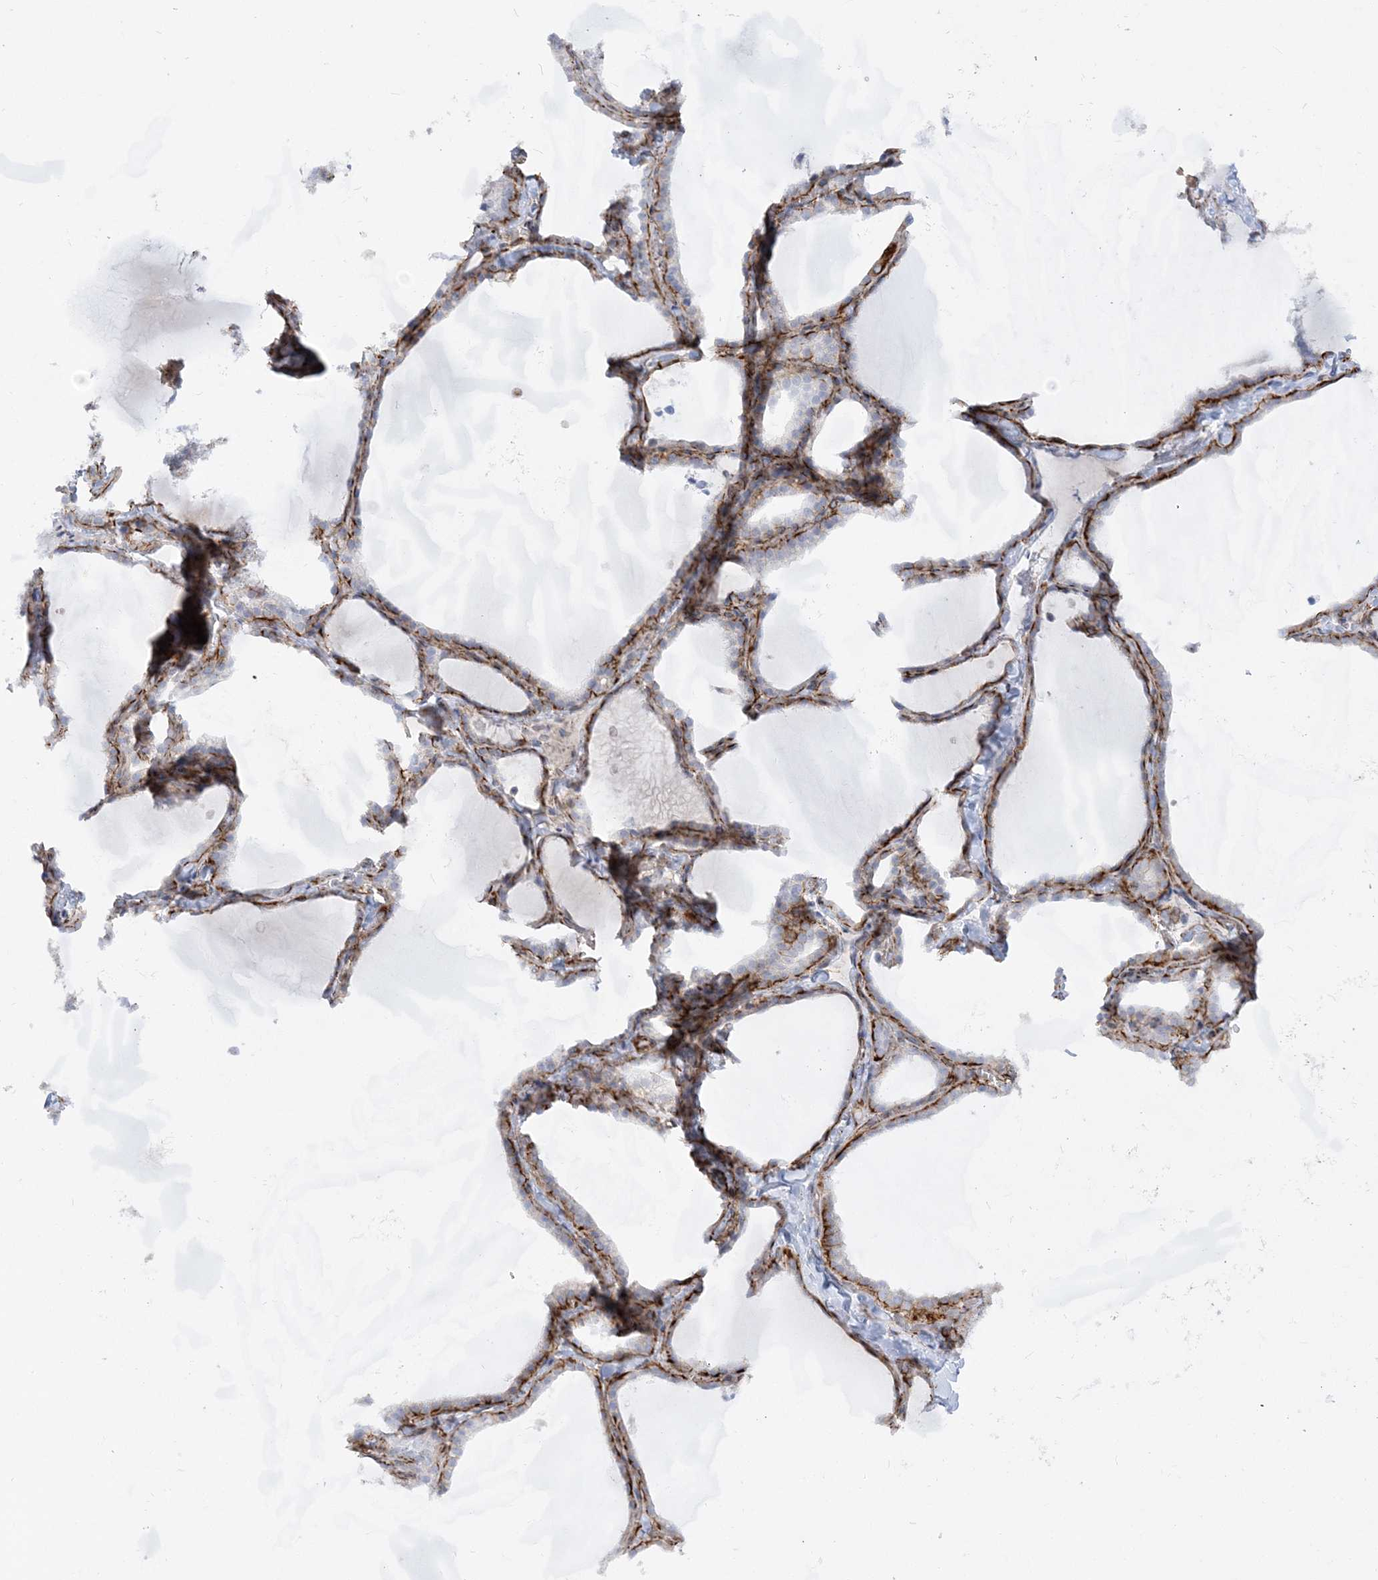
{"staining": {"intensity": "negative", "quantity": "none", "location": "none"}, "tissue": "thyroid gland", "cell_type": "Glandular cells", "image_type": "normal", "snomed": [{"axis": "morphology", "description": "Normal tissue, NOS"}, {"axis": "topography", "description": "Thyroid gland"}], "caption": "A high-resolution photomicrograph shows immunohistochemistry staining of benign thyroid gland, which reveals no significant staining in glandular cells.", "gene": "SCLT1", "patient": {"sex": "female", "age": 22}}